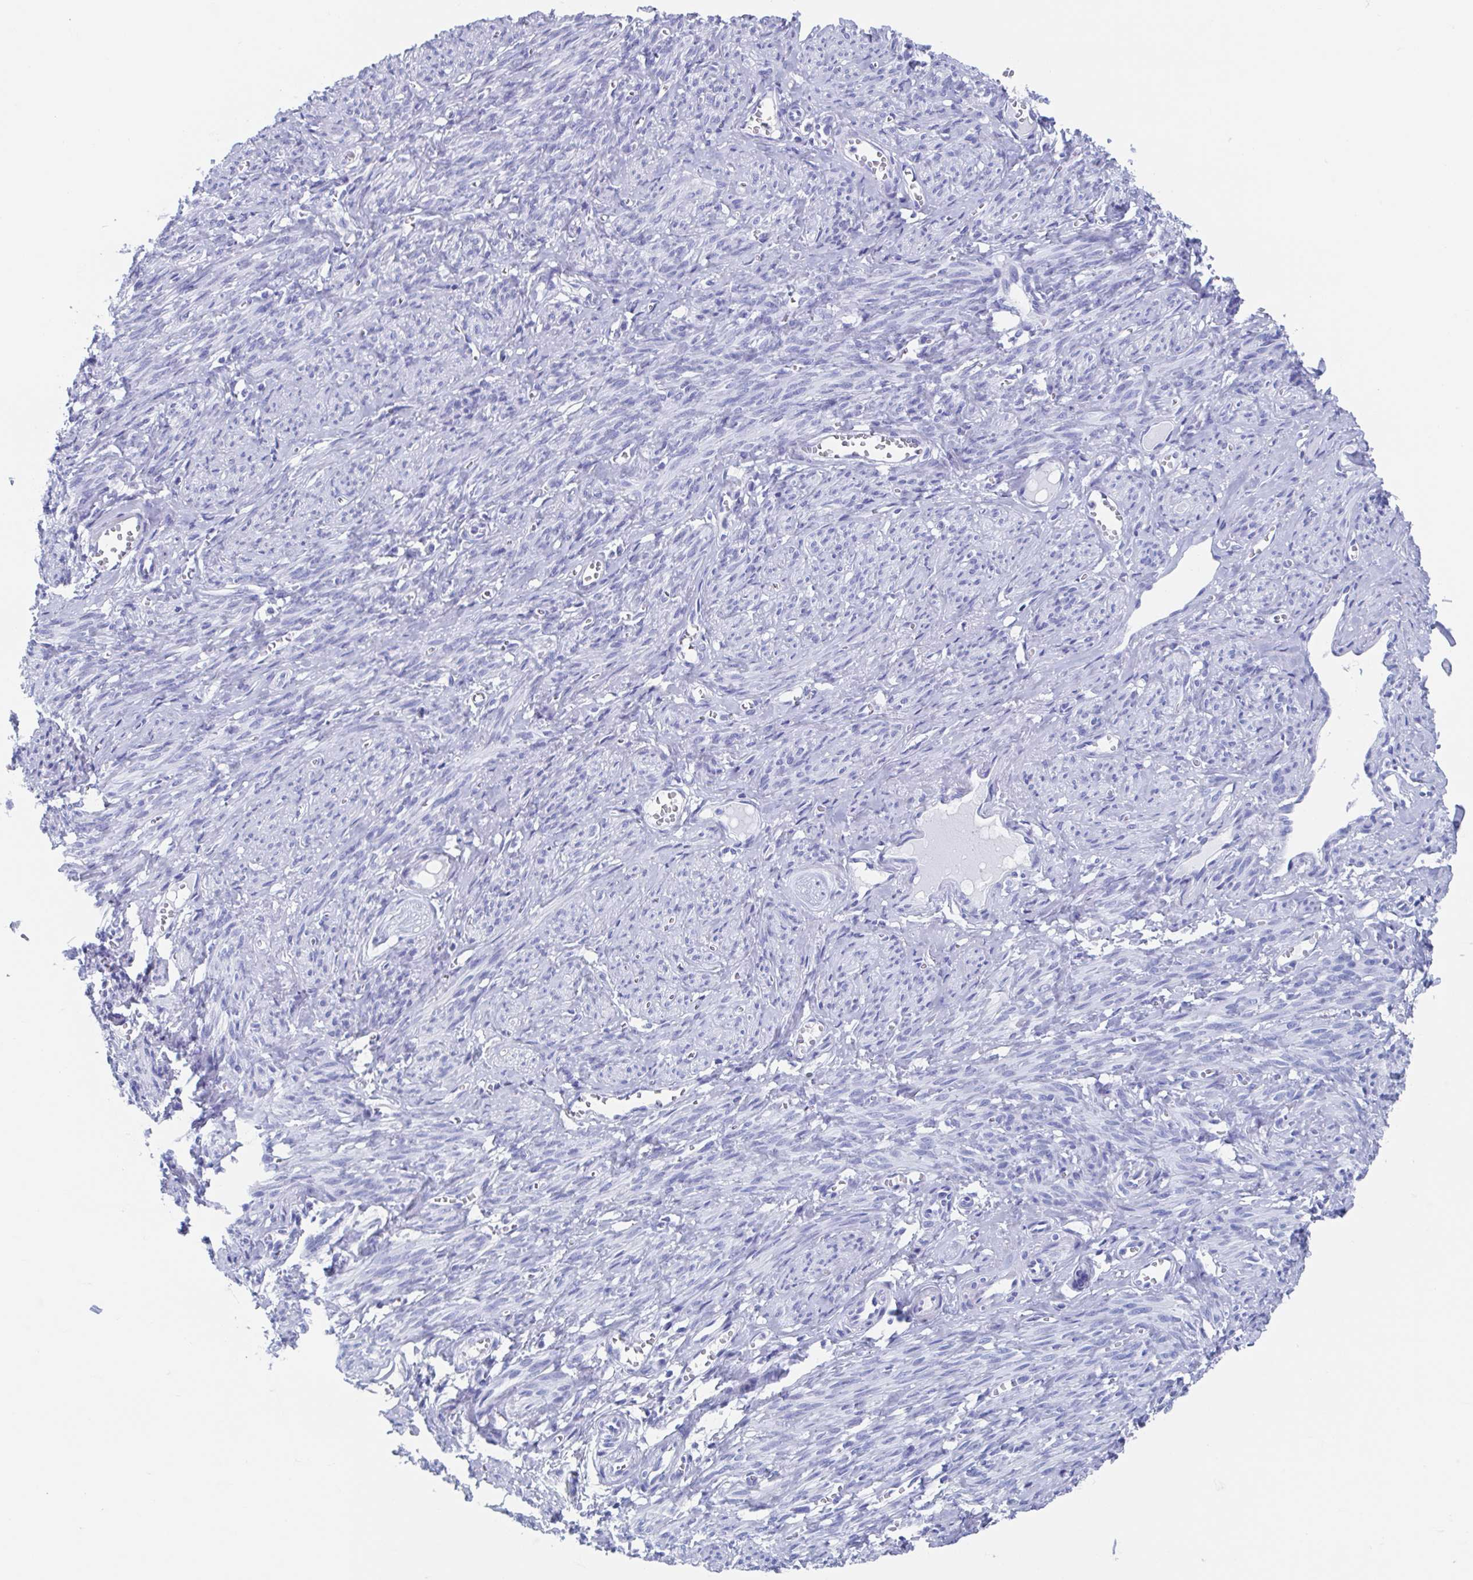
{"staining": {"intensity": "negative", "quantity": "none", "location": "none"}, "tissue": "smooth muscle", "cell_type": "Smooth muscle cells", "image_type": "normal", "snomed": [{"axis": "morphology", "description": "Normal tissue, NOS"}, {"axis": "topography", "description": "Smooth muscle"}], "caption": "Smooth muscle cells are negative for protein expression in benign human smooth muscle. (DAB immunohistochemistry (IHC), high magnification).", "gene": "C10orf53", "patient": {"sex": "female", "age": 65}}